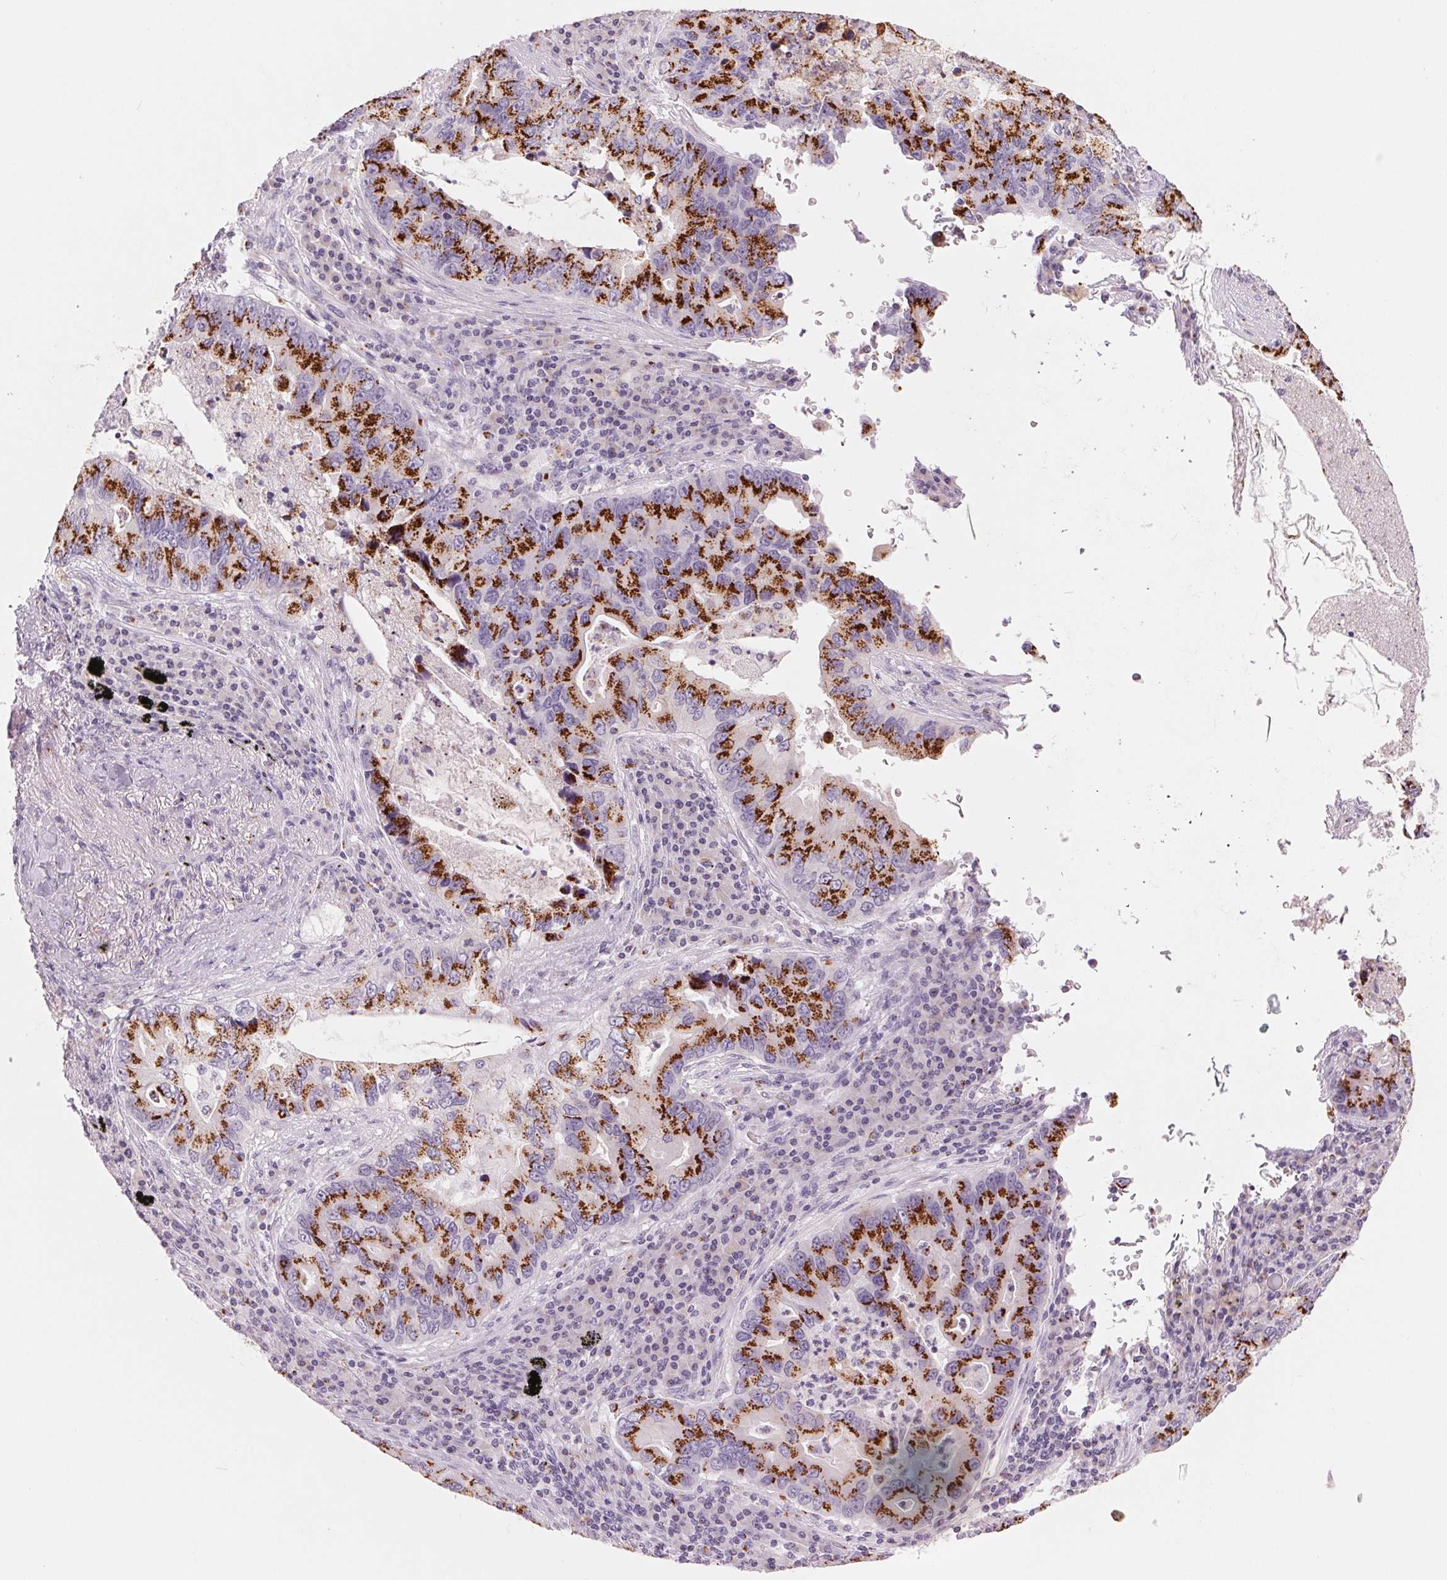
{"staining": {"intensity": "strong", "quantity": ">75%", "location": "cytoplasmic/membranous"}, "tissue": "lung cancer", "cell_type": "Tumor cells", "image_type": "cancer", "snomed": [{"axis": "morphology", "description": "Adenocarcinoma, NOS"}, {"axis": "morphology", "description": "Adenocarcinoma, metastatic, NOS"}, {"axis": "topography", "description": "Lymph node"}, {"axis": "topography", "description": "Lung"}], "caption": "Tumor cells reveal high levels of strong cytoplasmic/membranous expression in approximately >75% of cells in lung metastatic adenocarcinoma.", "gene": "GALNT7", "patient": {"sex": "female", "age": 54}}